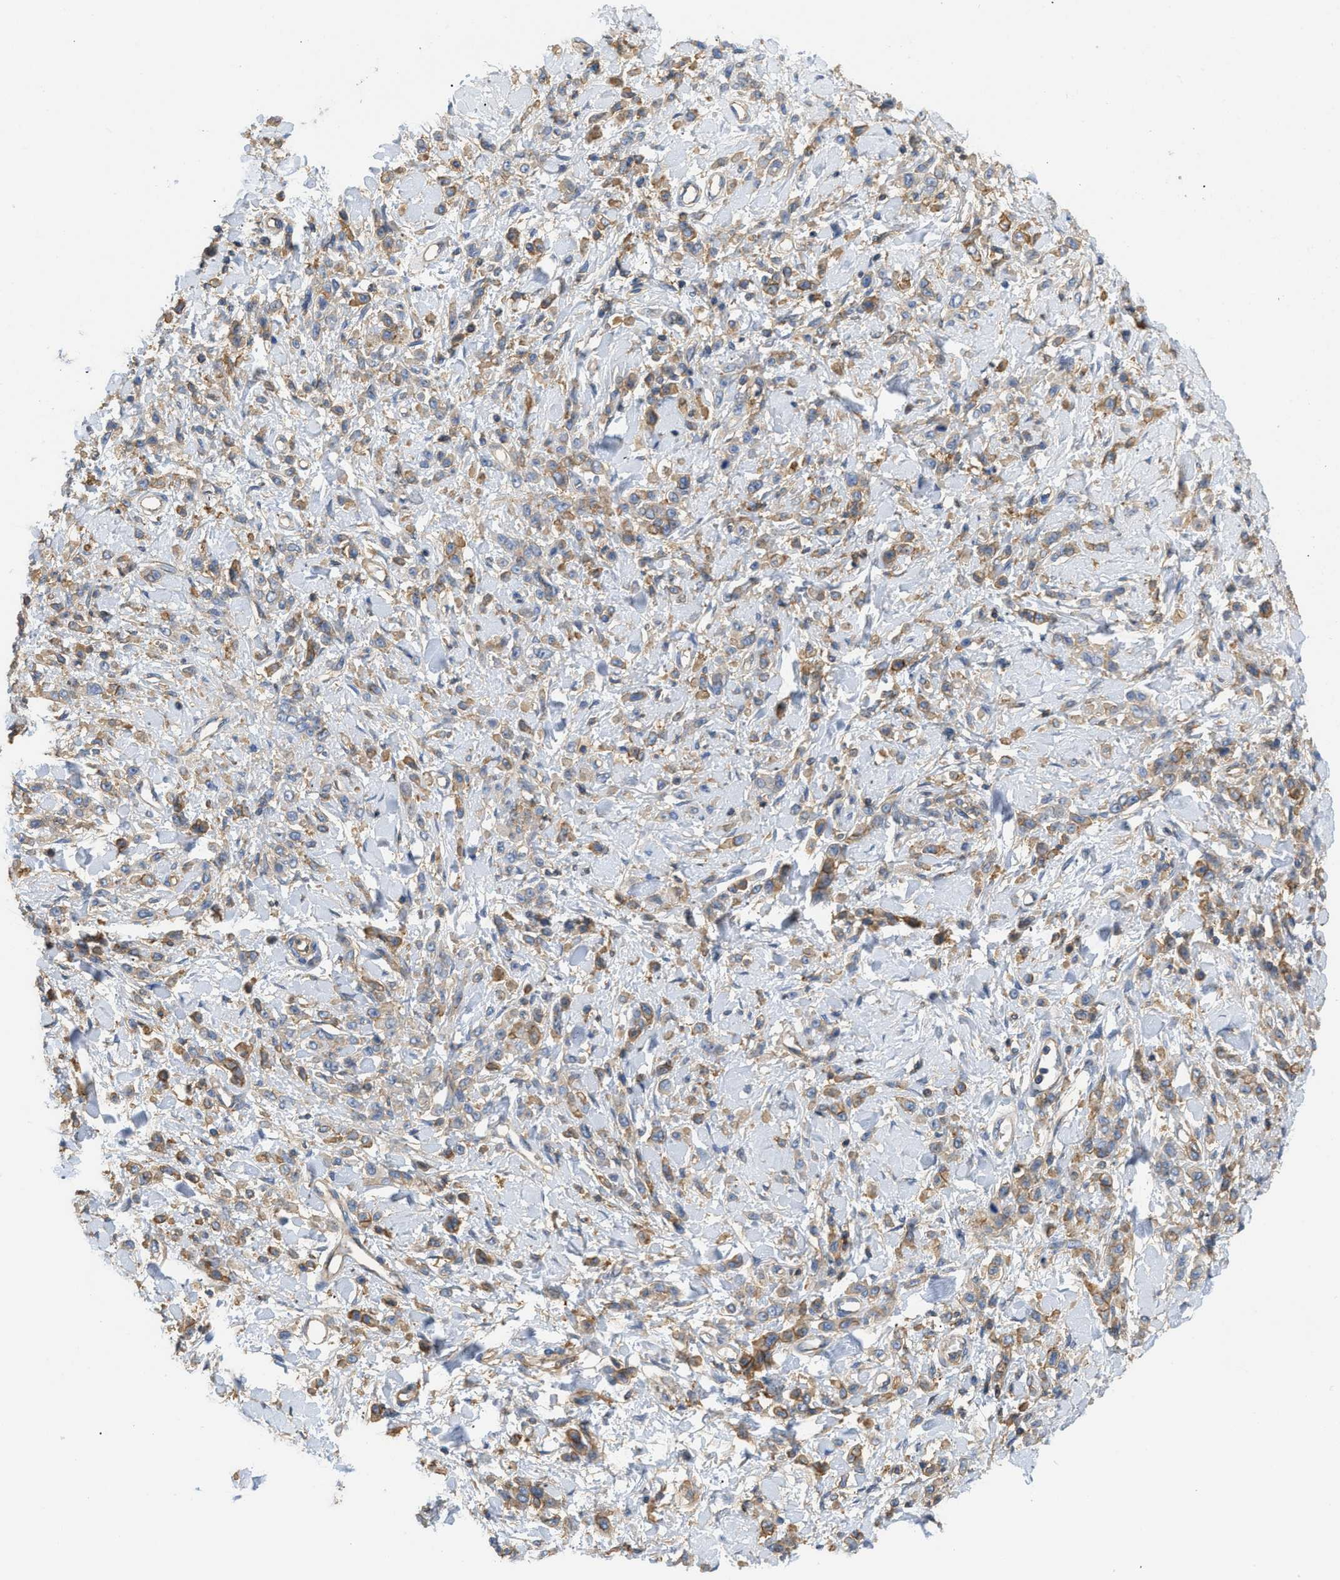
{"staining": {"intensity": "moderate", "quantity": ">75%", "location": "cytoplasmic/membranous"}, "tissue": "stomach cancer", "cell_type": "Tumor cells", "image_type": "cancer", "snomed": [{"axis": "morphology", "description": "Normal tissue, NOS"}, {"axis": "morphology", "description": "Adenocarcinoma, NOS"}, {"axis": "topography", "description": "Stomach"}], "caption": "Adenocarcinoma (stomach) stained for a protein (brown) reveals moderate cytoplasmic/membranous positive positivity in approximately >75% of tumor cells.", "gene": "GNB4", "patient": {"sex": "male", "age": 82}}